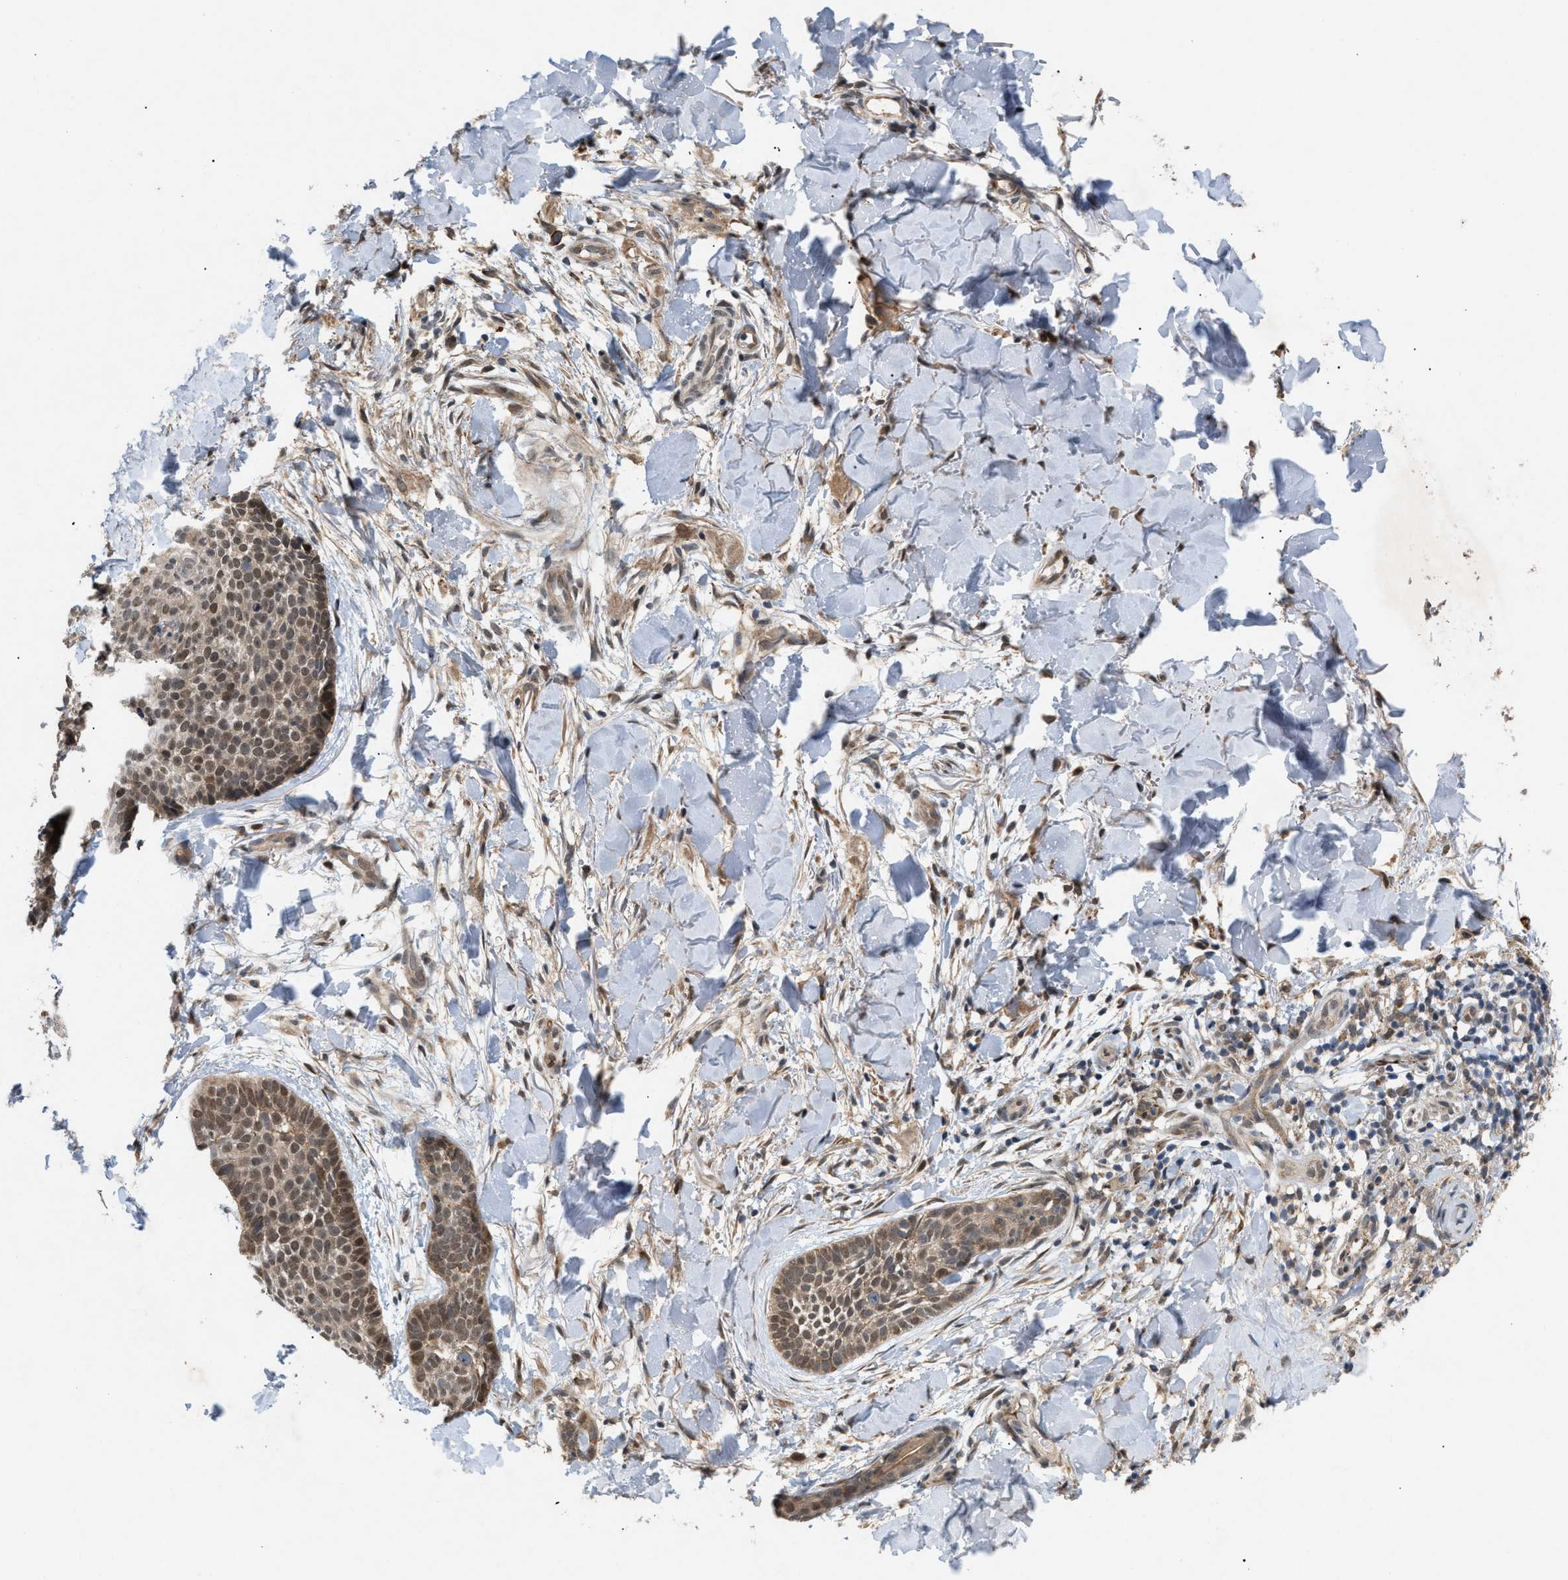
{"staining": {"intensity": "moderate", "quantity": ">75%", "location": "cytoplasmic/membranous,nuclear"}, "tissue": "skin cancer", "cell_type": "Tumor cells", "image_type": "cancer", "snomed": [{"axis": "morphology", "description": "Normal tissue, NOS"}, {"axis": "morphology", "description": "Basal cell carcinoma"}, {"axis": "topography", "description": "Skin"}], "caption": "Protein staining shows moderate cytoplasmic/membranous and nuclear positivity in about >75% of tumor cells in skin basal cell carcinoma.", "gene": "MFSD6", "patient": {"sex": "male", "age": 67}}